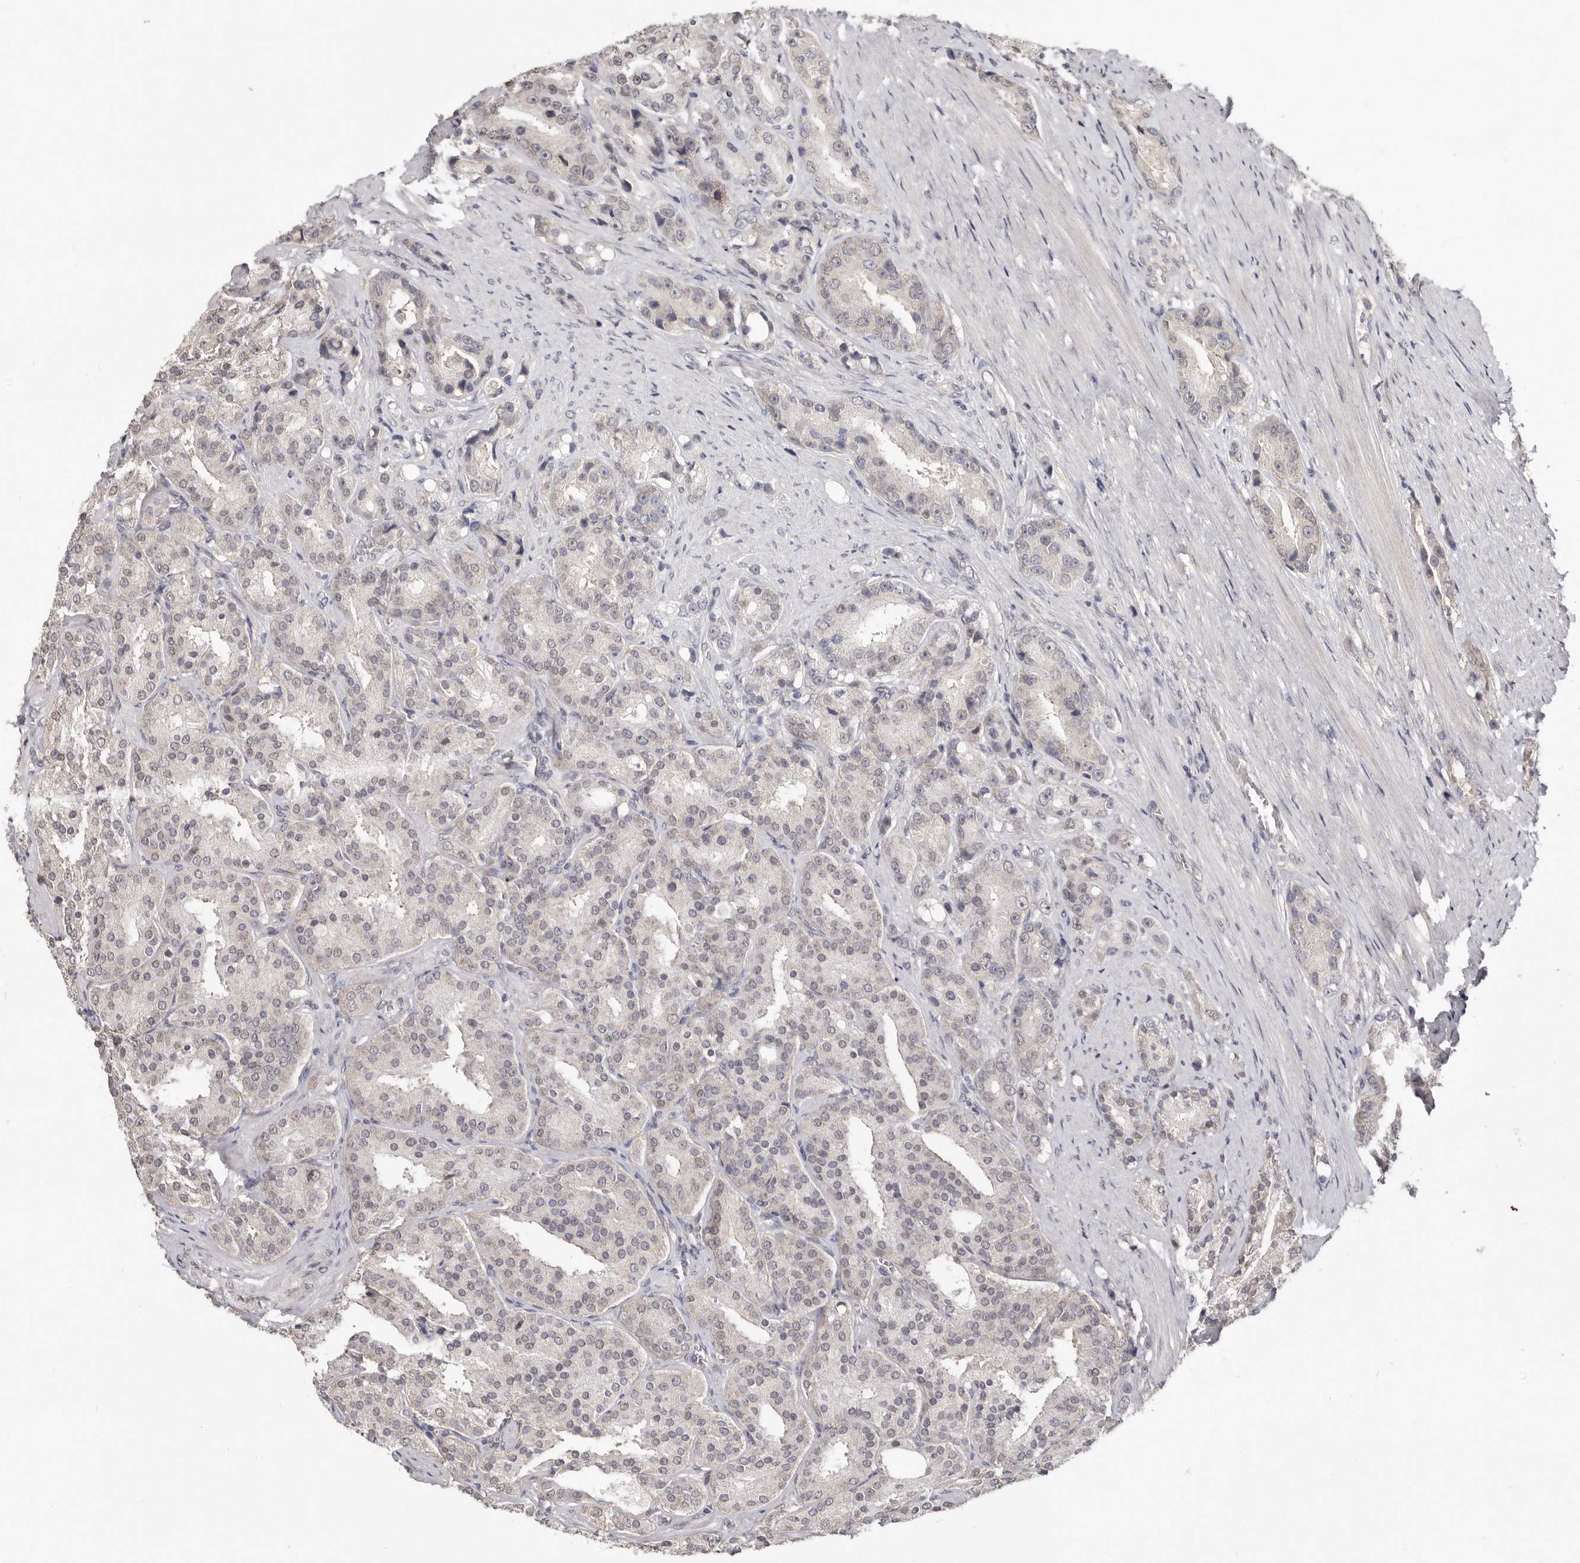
{"staining": {"intensity": "weak", "quantity": "<25%", "location": "nuclear"}, "tissue": "prostate cancer", "cell_type": "Tumor cells", "image_type": "cancer", "snomed": [{"axis": "morphology", "description": "Adenocarcinoma, High grade"}, {"axis": "topography", "description": "Prostate"}], "caption": "Immunohistochemical staining of prostate adenocarcinoma (high-grade) shows no significant positivity in tumor cells.", "gene": "LINGO2", "patient": {"sex": "male", "age": 60}}